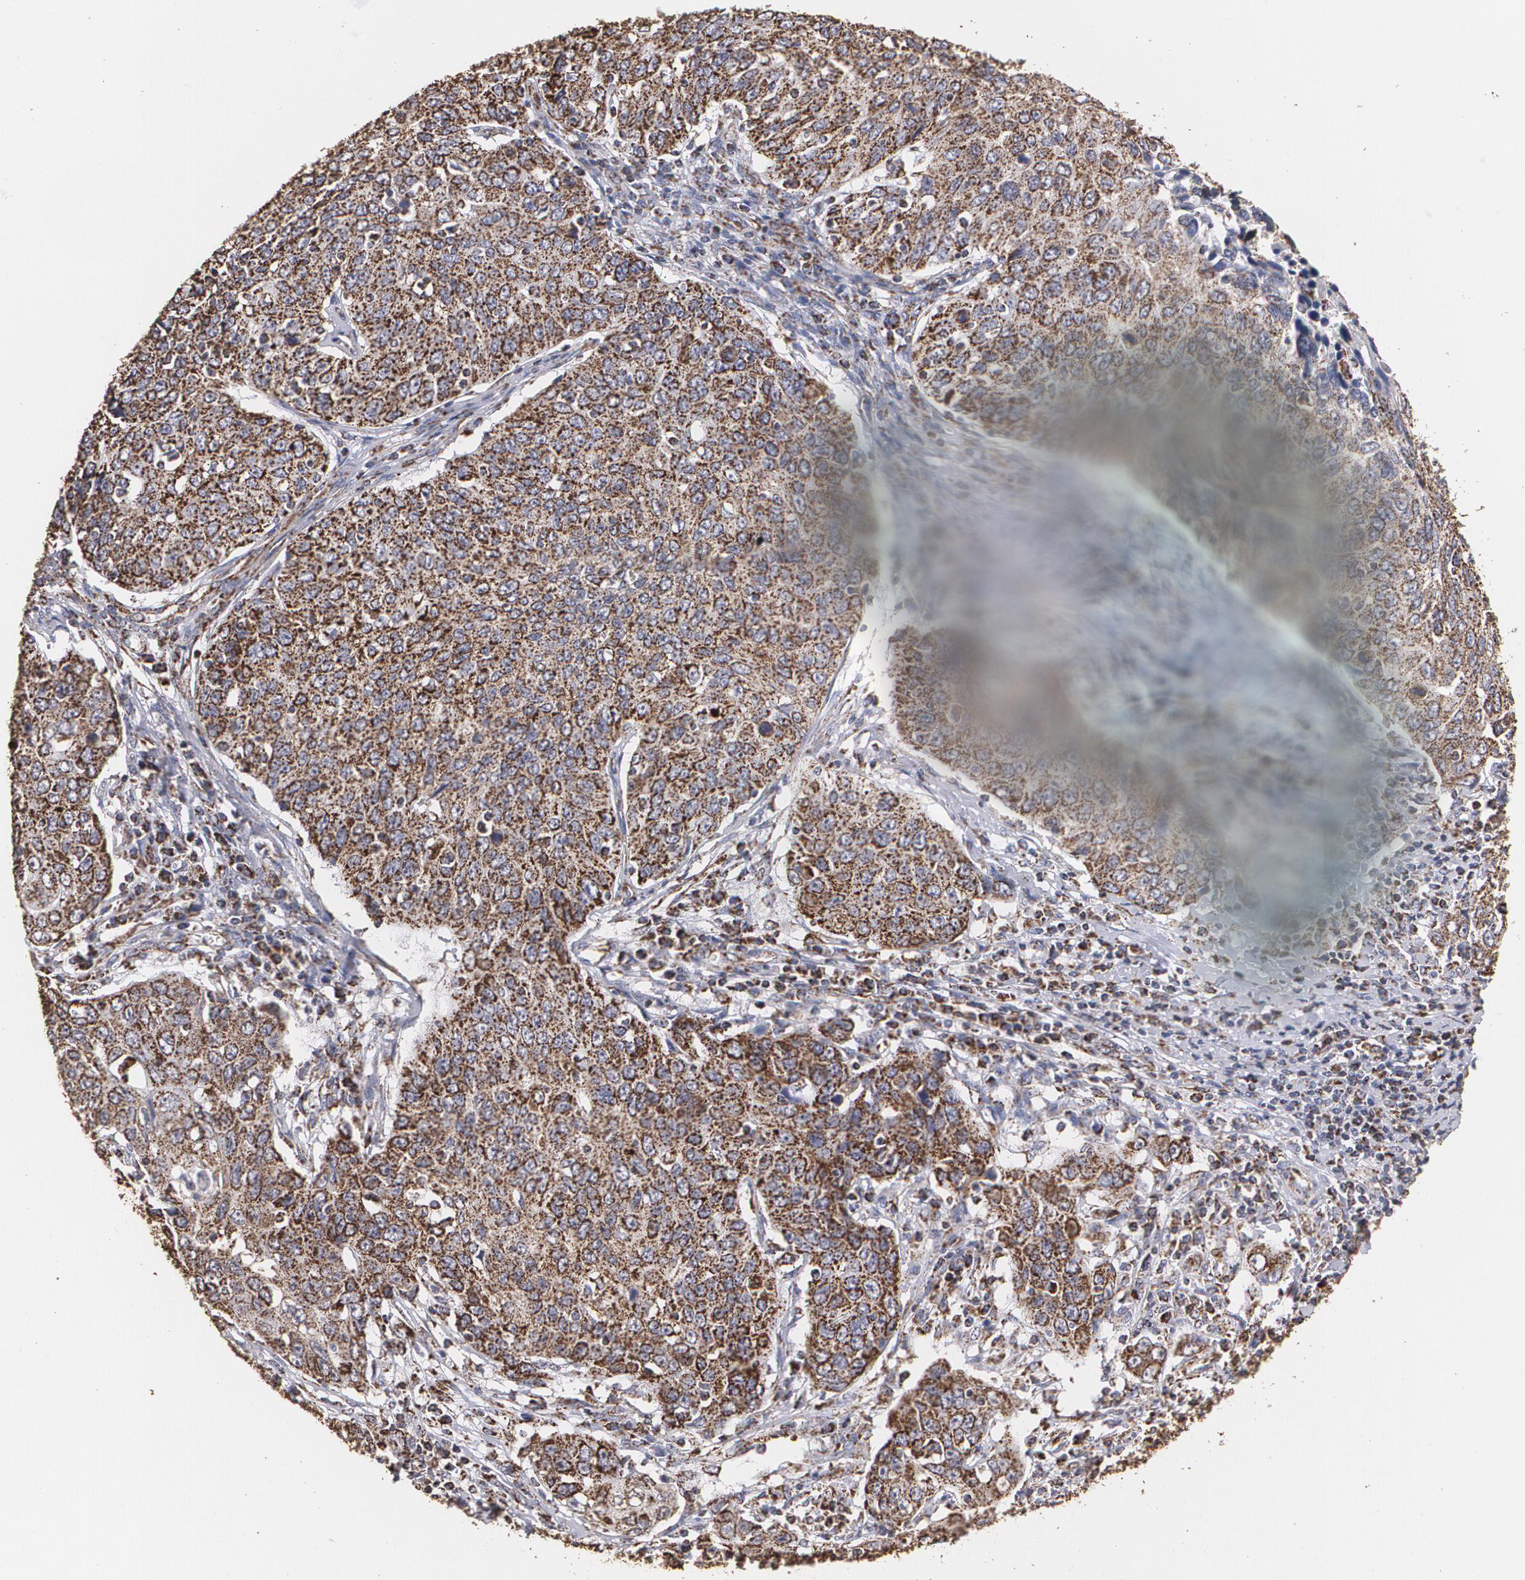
{"staining": {"intensity": "moderate", "quantity": ">75%", "location": "cytoplasmic/membranous"}, "tissue": "cervical cancer", "cell_type": "Tumor cells", "image_type": "cancer", "snomed": [{"axis": "morphology", "description": "Squamous cell carcinoma, NOS"}, {"axis": "topography", "description": "Cervix"}], "caption": "Cervical squamous cell carcinoma tissue shows moderate cytoplasmic/membranous expression in approximately >75% of tumor cells", "gene": "HSPD1", "patient": {"sex": "female", "age": 53}}